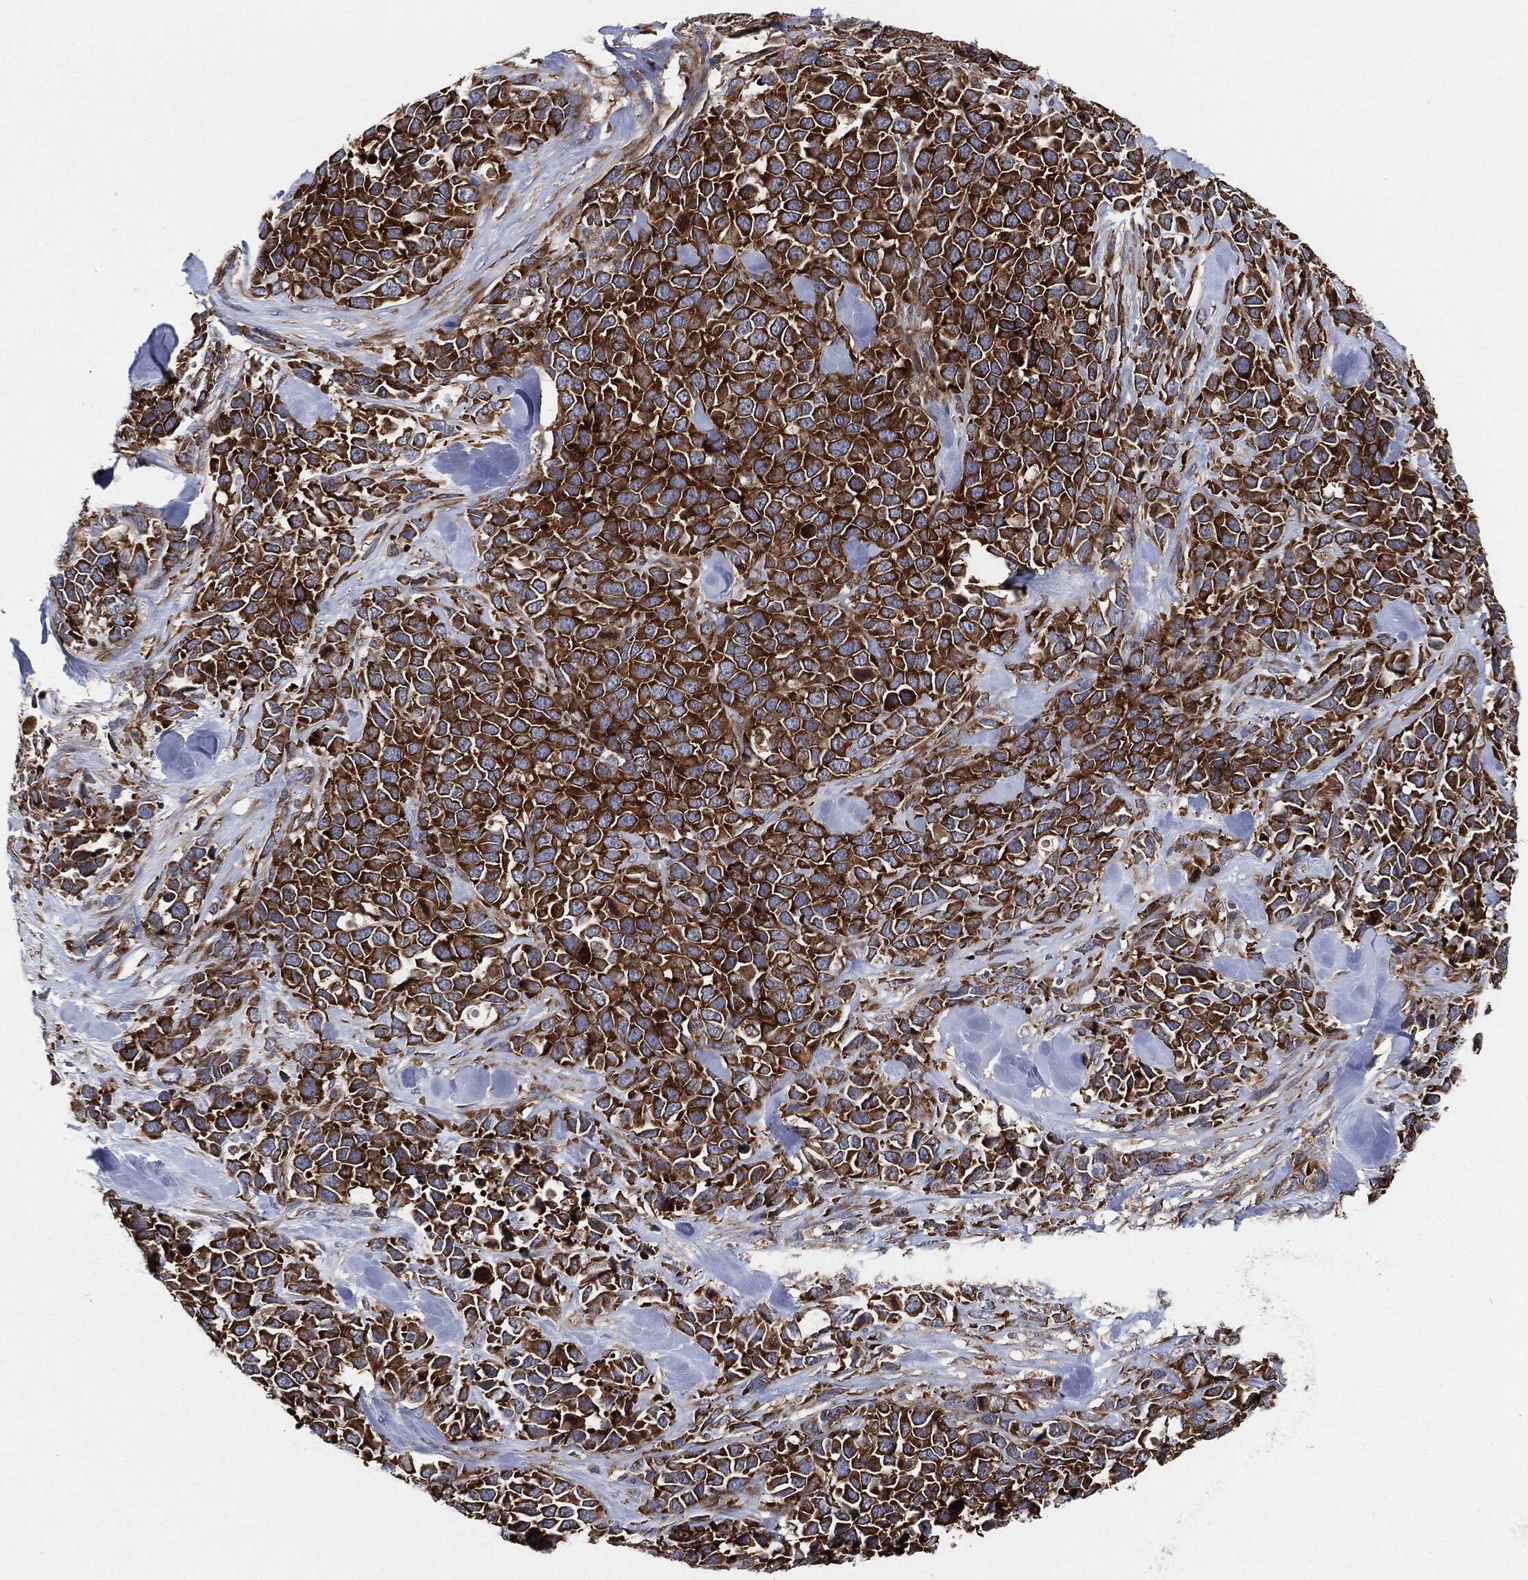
{"staining": {"intensity": "strong", "quantity": ">75%", "location": "cytoplasmic/membranous"}, "tissue": "melanoma", "cell_type": "Tumor cells", "image_type": "cancer", "snomed": [{"axis": "morphology", "description": "Malignant melanoma, Metastatic site"}, {"axis": "topography", "description": "Skin"}], "caption": "A brown stain shows strong cytoplasmic/membranous expression of a protein in malignant melanoma (metastatic site) tumor cells.", "gene": "EIF2S2", "patient": {"sex": "male", "age": 84}}